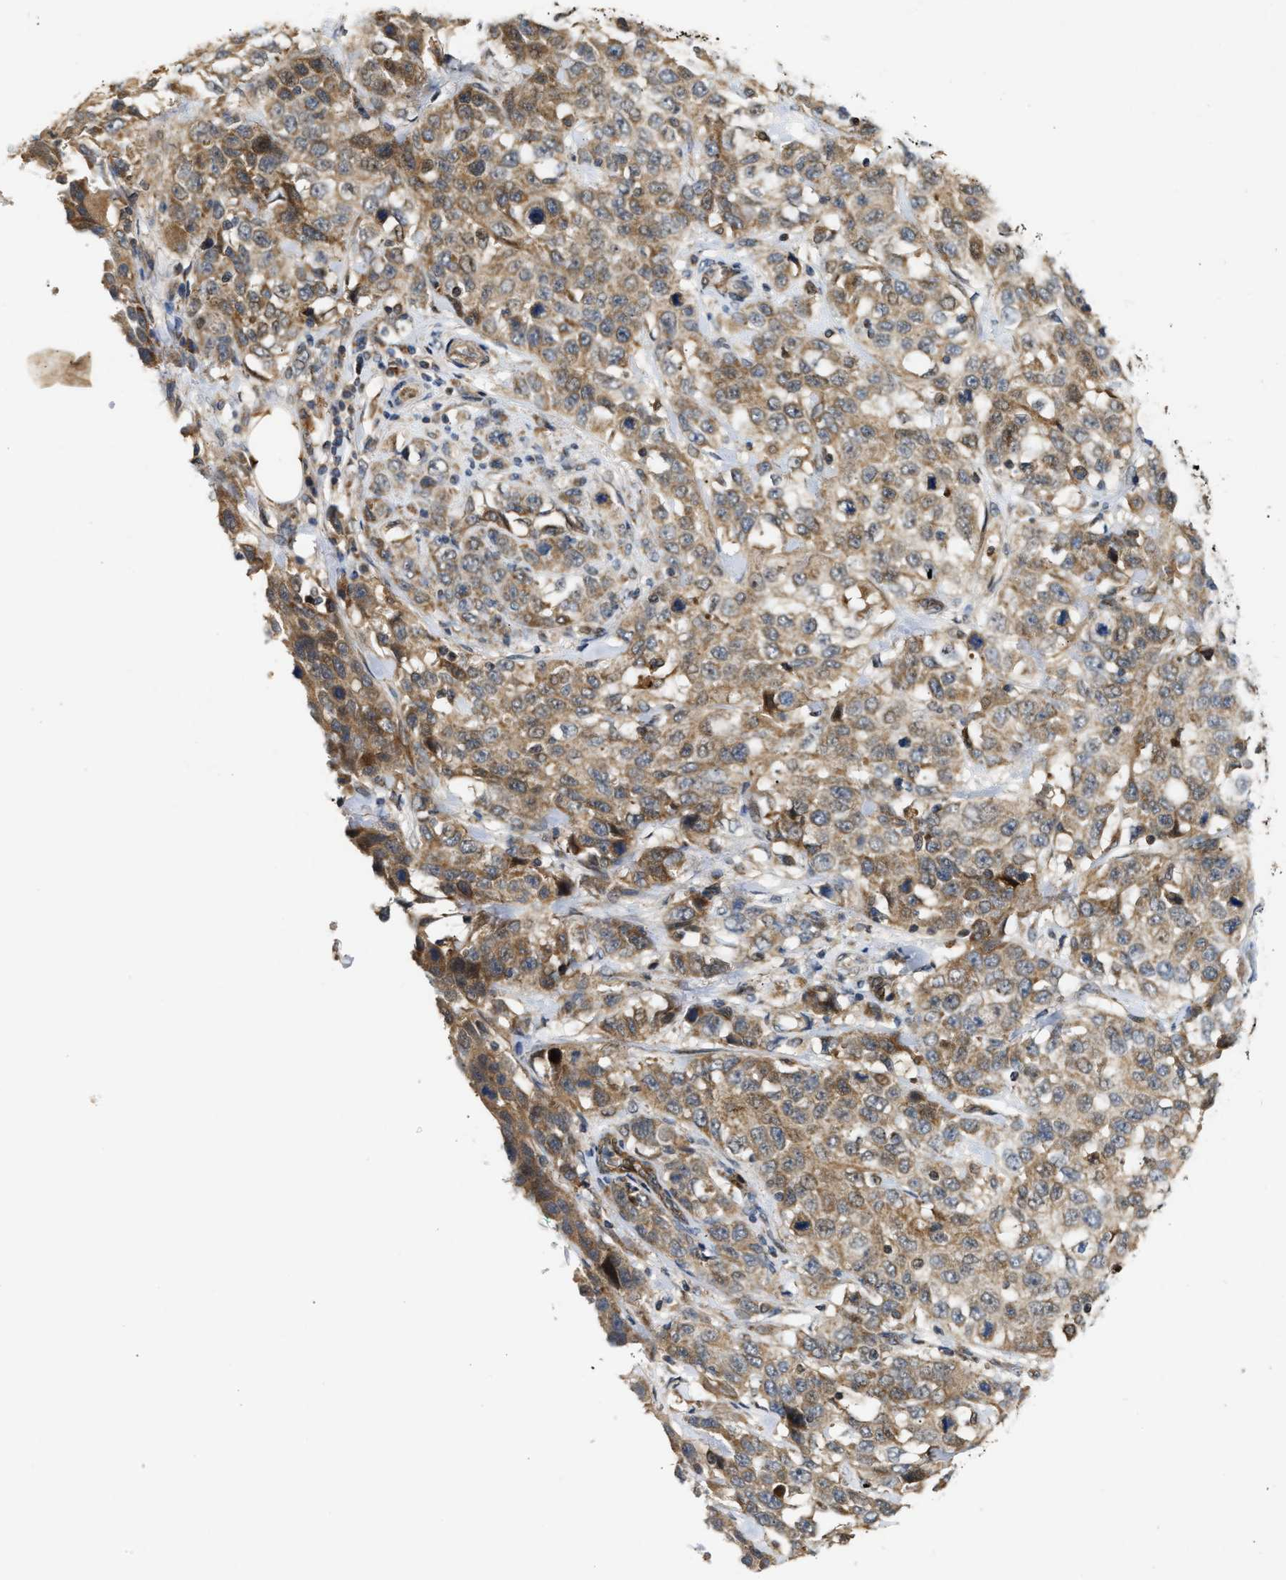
{"staining": {"intensity": "moderate", "quantity": "25%-75%", "location": "cytoplasmic/membranous"}, "tissue": "stomach cancer", "cell_type": "Tumor cells", "image_type": "cancer", "snomed": [{"axis": "morphology", "description": "Normal tissue, NOS"}, {"axis": "morphology", "description": "Adenocarcinoma, NOS"}, {"axis": "topography", "description": "Stomach"}], "caption": "Tumor cells show moderate cytoplasmic/membranous positivity in about 25%-75% of cells in stomach cancer (adenocarcinoma). Ihc stains the protein in brown and the nuclei are stained blue.", "gene": "EXTL2", "patient": {"sex": "male", "age": 48}}